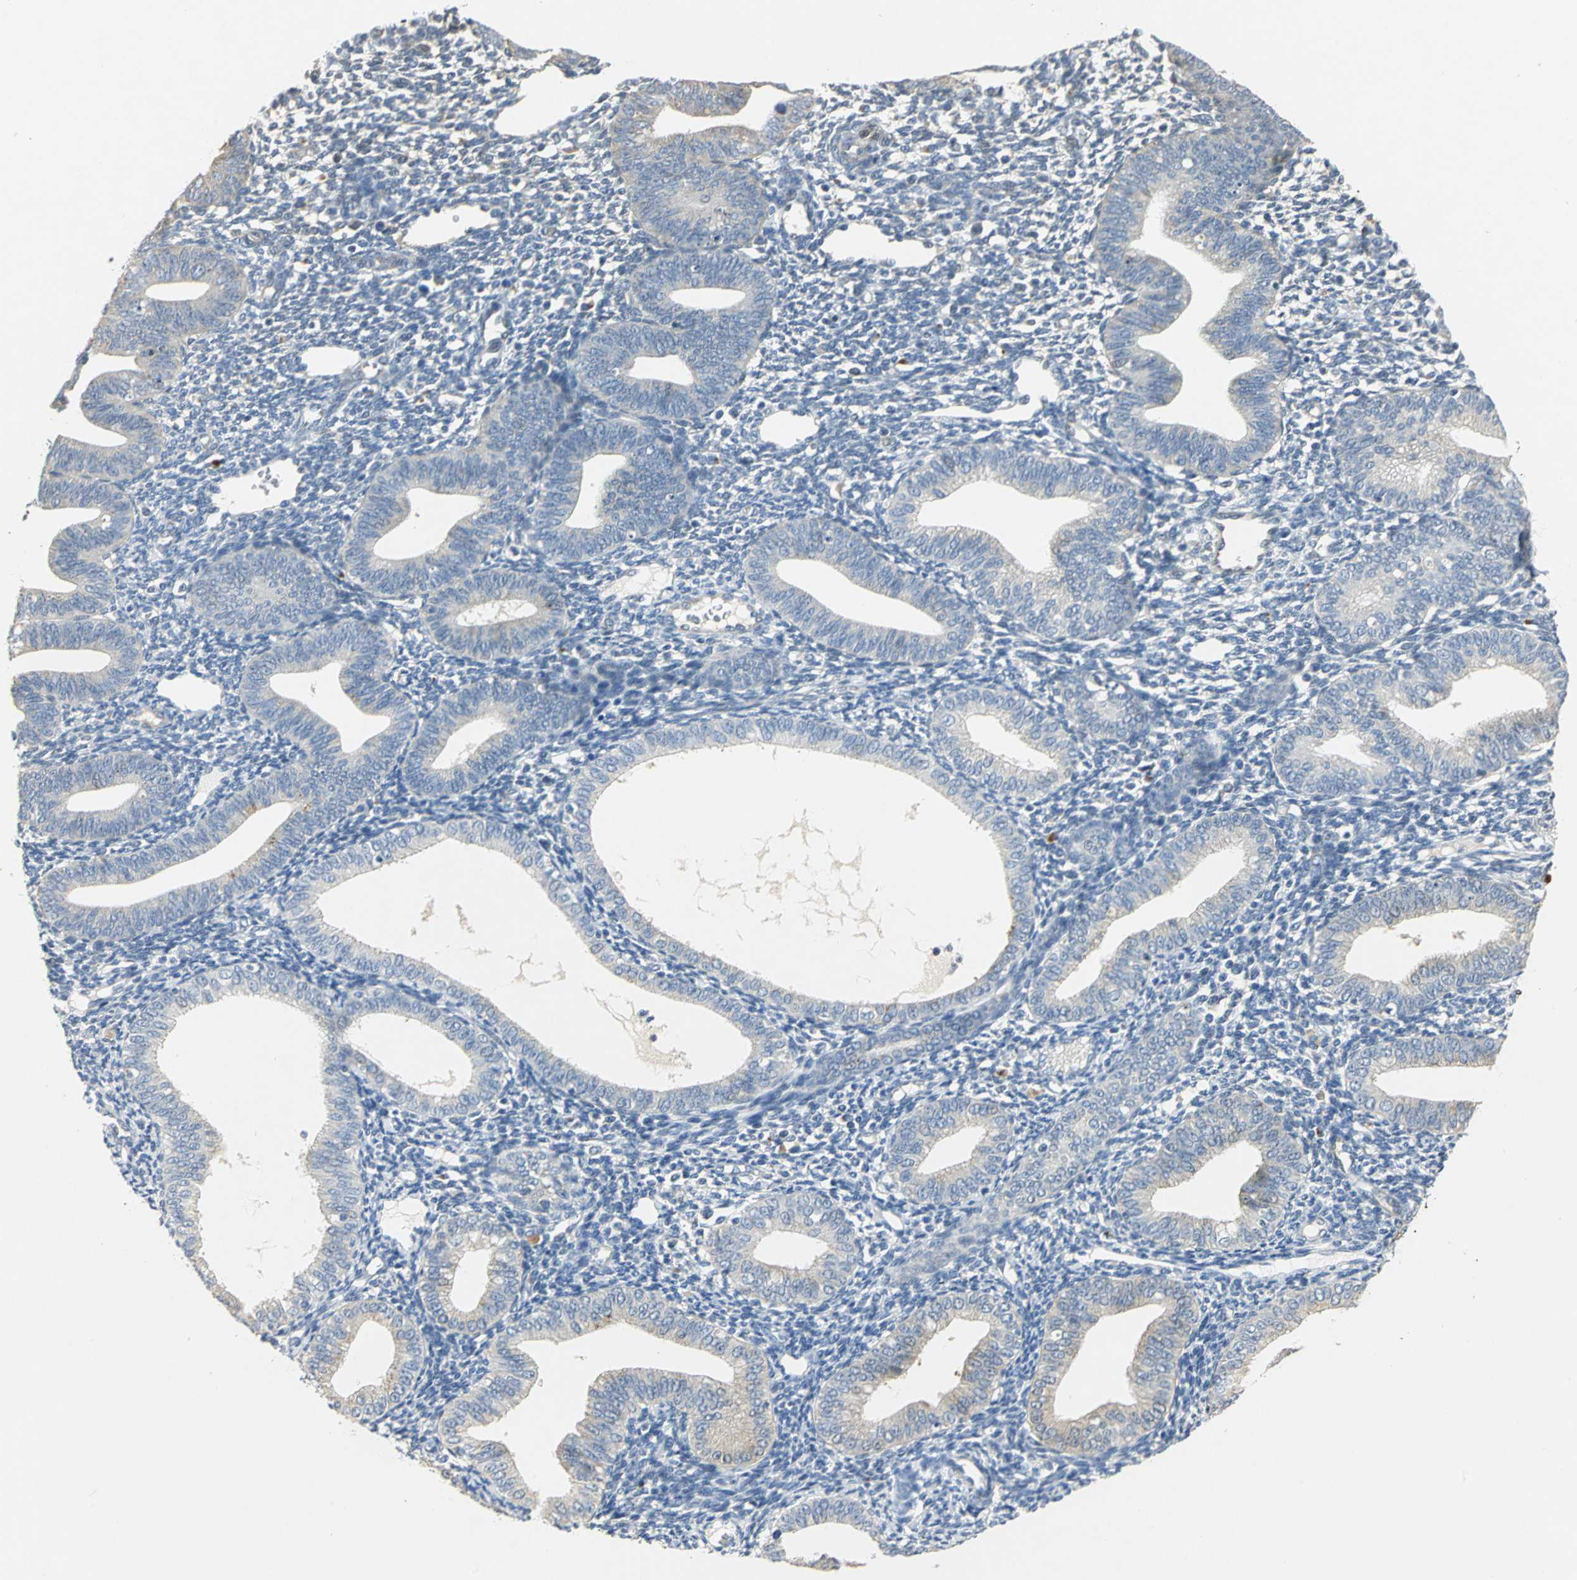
{"staining": {"intensity": "weak", "quantity": "<25%", "location": "cytoplasmic/membranous"}, "tissue": "endometrium", "cell_type": "Cells in endometrial stroma", "image_type": "normal", "snomed": [{"axis": "morphology", "description": "Normal tissue, NOS"}, {"axis": "topography", "description": "Endometrium"}], "caption": "An image of endometrium stained for a protein exhibits no brown staining in cells in endometrial stroma. (DAB immunohistochemistry (IHC), high magnification).", "gene": "IL17RB", "patient": {"sex": "female", "age": 61}}